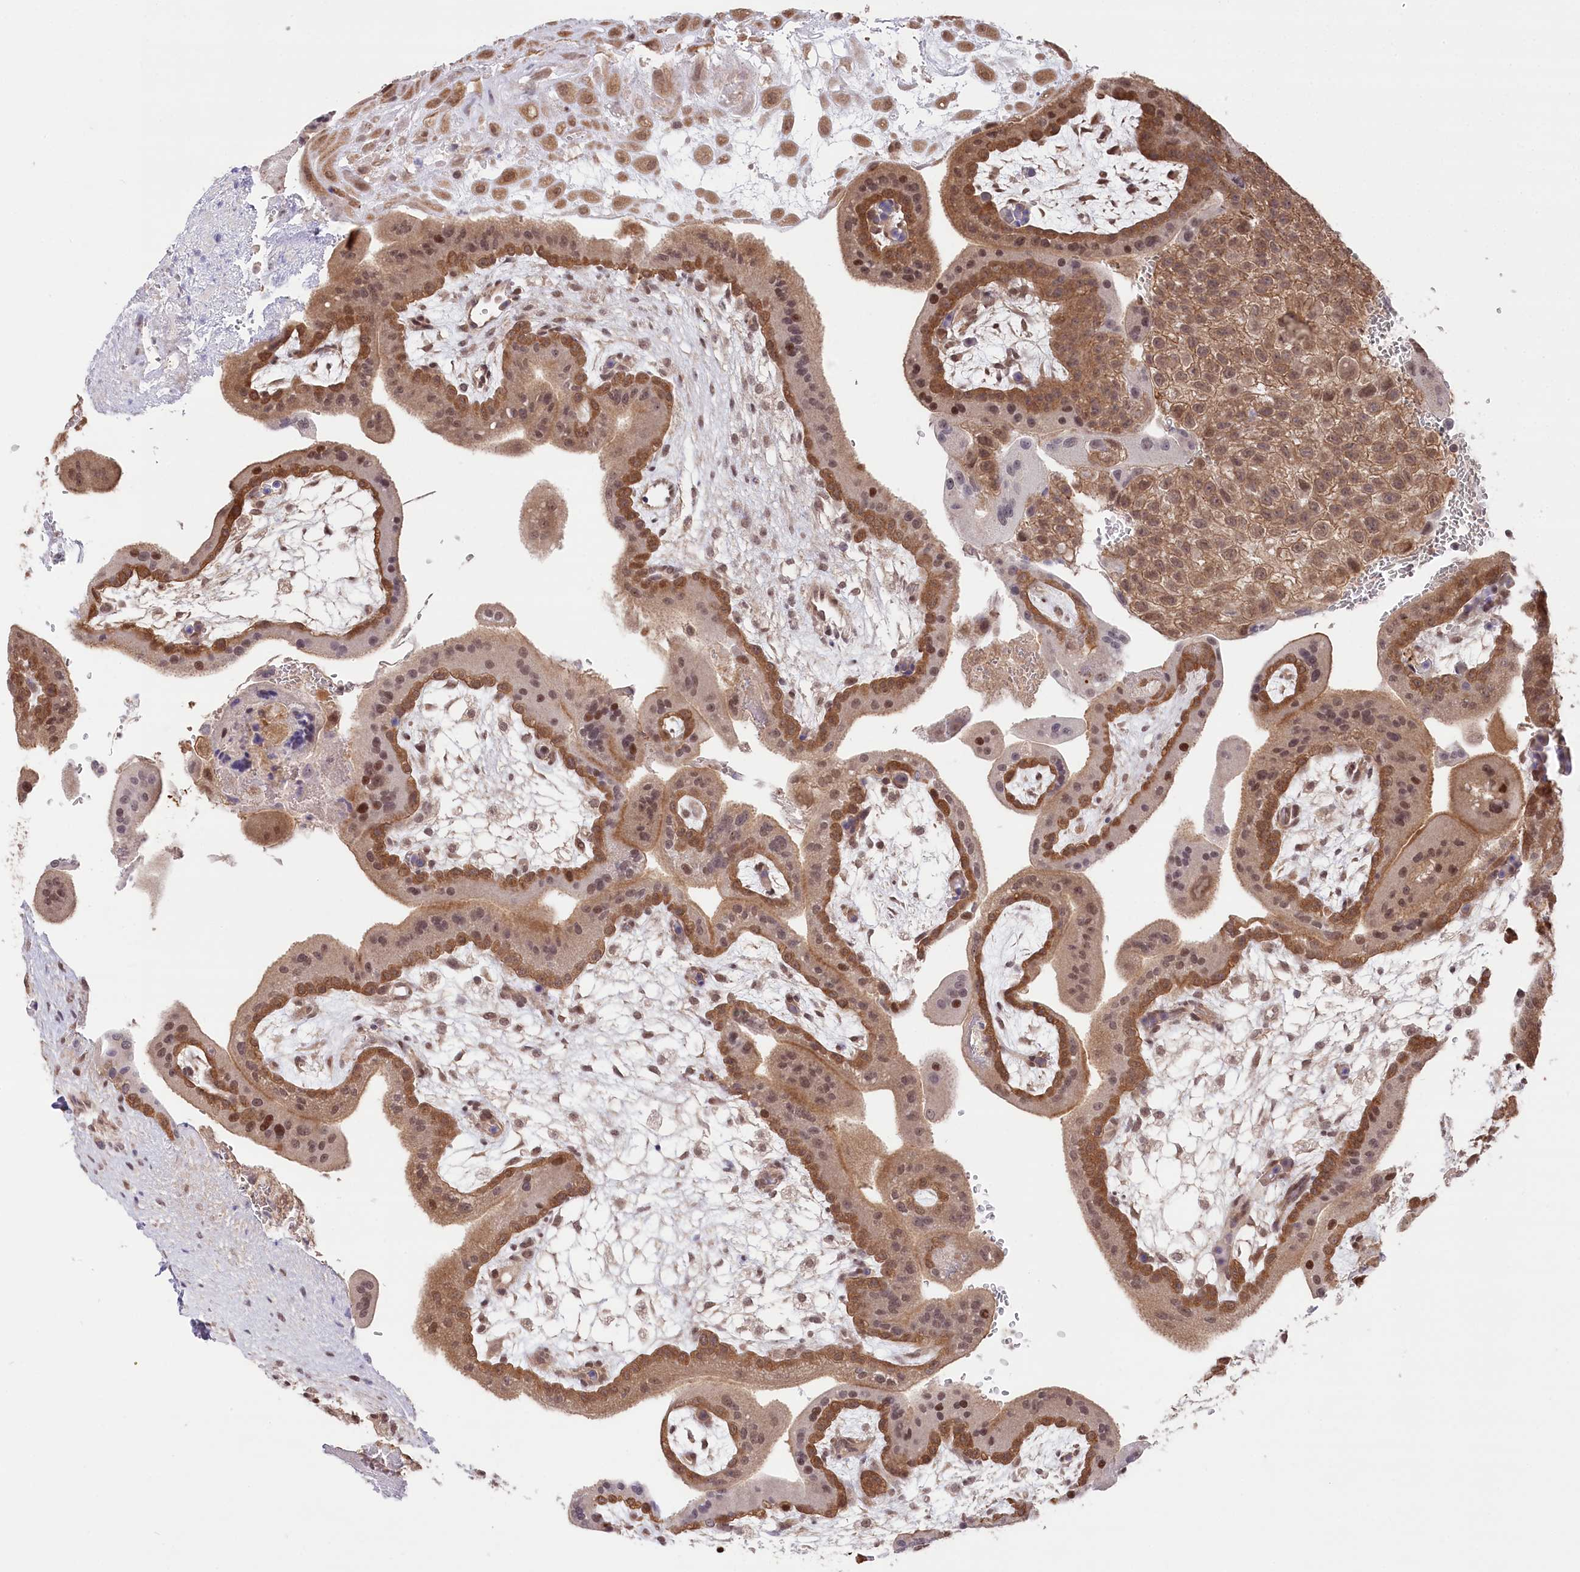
{"staining": {"intensity": "moderate", "quantity": ">75%", "location": "cytoplasmic/membranous,nuclear"}, "tissue": "placenta", "cell_type": "Decidual cells", "image_type": "normal", "snomed": [{"axis": "morphology", "description": "Normal tissue, NOS"}, {"axis": "topography", "description": "Placenta"}], "caption": "Moderate cytoplasmic/membranous,nuclear positivity is appreciated in approximately >75% of decidual cells in unremarkable placenta.", "gene": "CCSER2", "patient": {"sex": "female", "age": 35}}